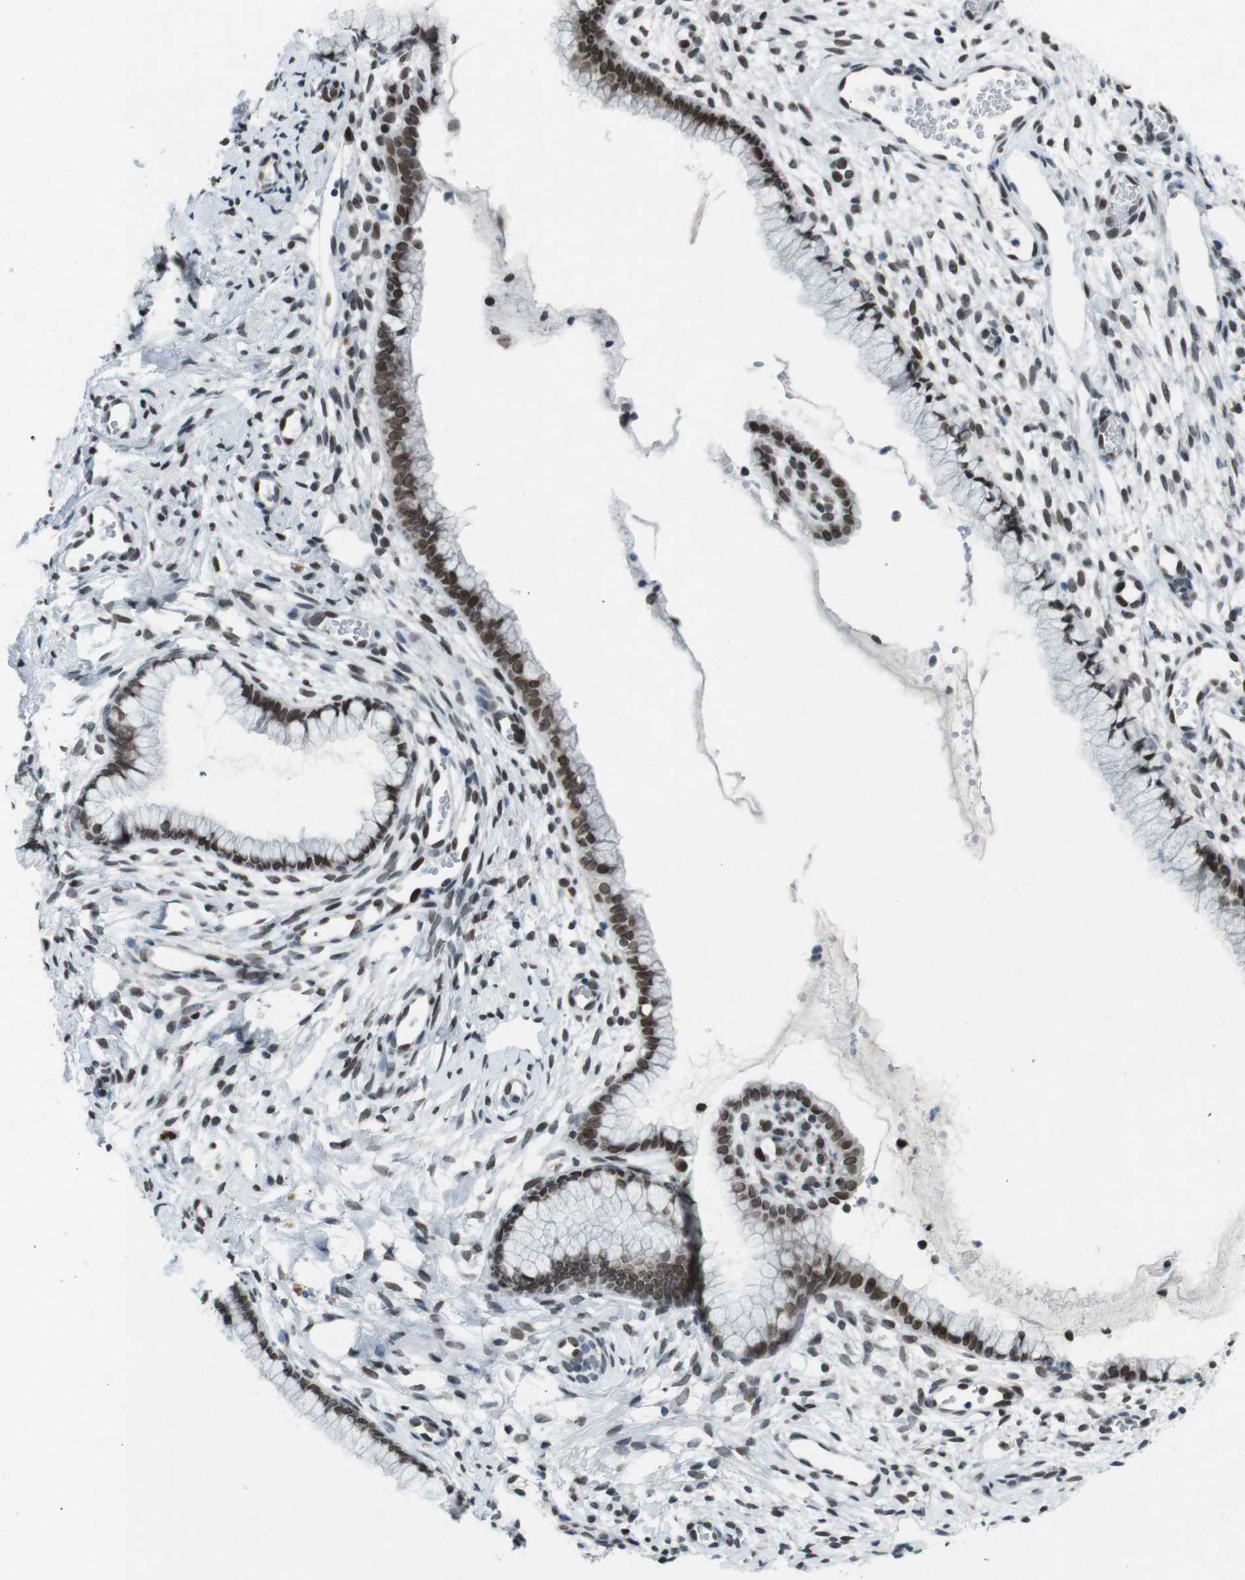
{"staining": {"intensity": "strong", "quantity": ">75%", "location": "nuclear"}, "tissue": "cervix", "cell_type": "Glandular cells", "image_type": "normal", "snomed": [{"axis": "morphology", "description": "Normal tissue, NOS"}, {"axis": "topography", "description": "Cervix"}], "caption": "Strong nuclear staining is seen in approximately >75% of glandular cells in benign cervix. (DAB = brown stain, brightfield microscopy at high magnification).", "gene": "MAD1L1", "patient": {"sex": "female", "age": 65}}